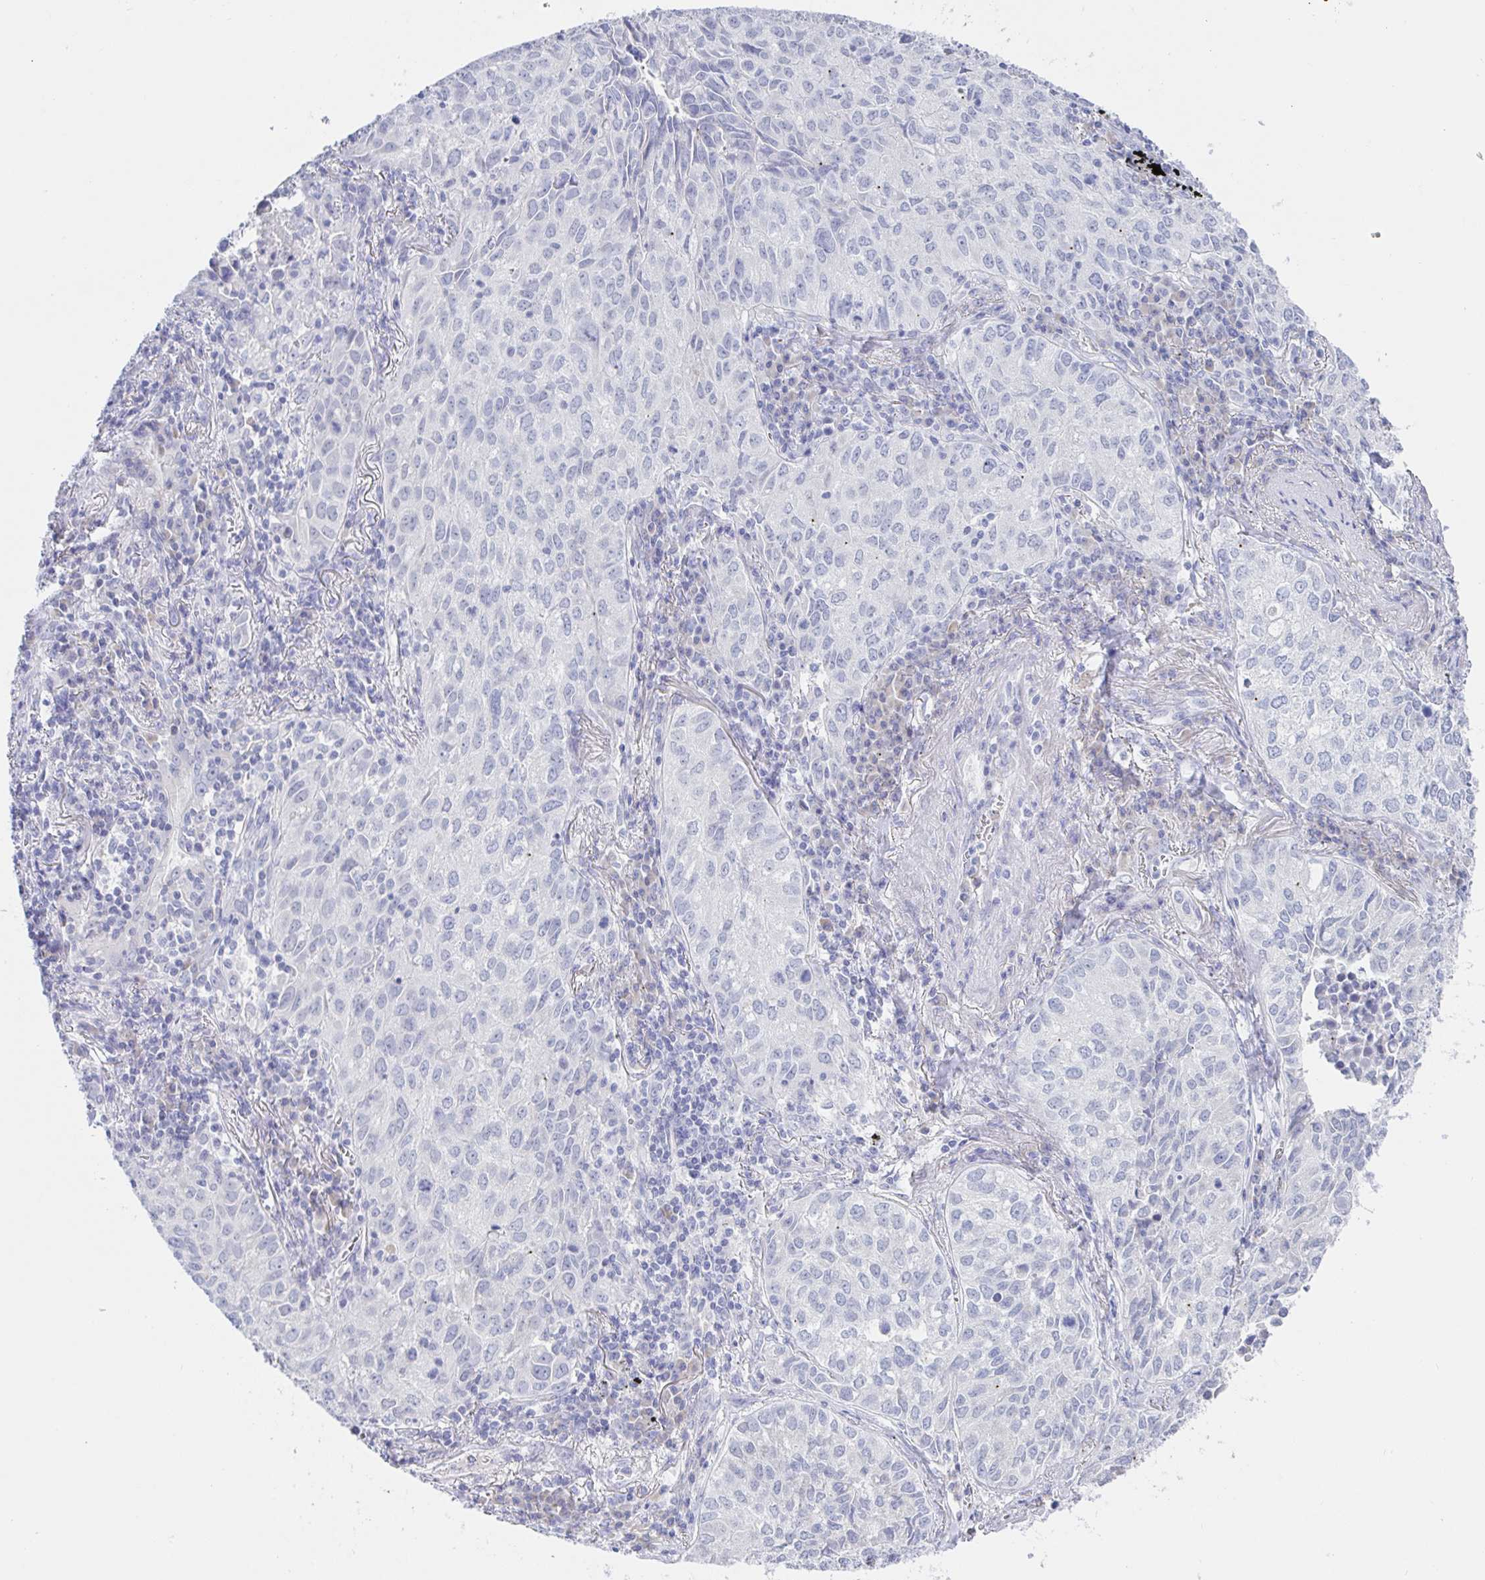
{"staining": {"intensity": "negative", "quantity": "none", "location": "none"}, "tissue": "lung cancer", "cell_type": "Tumor cells", "image_type": "cancer", "snomed": [{"axis": "morphology", "description": "Adenocarcinoma, NOS"}, {"axis": "topography", "description": "Lung"}], "caption": "This is an IHC histopathology image of human lung cancer. There is no positivity in tumor cells.", "gene": "SIAH3", "patient": {"sex": "female", "age": 50}}